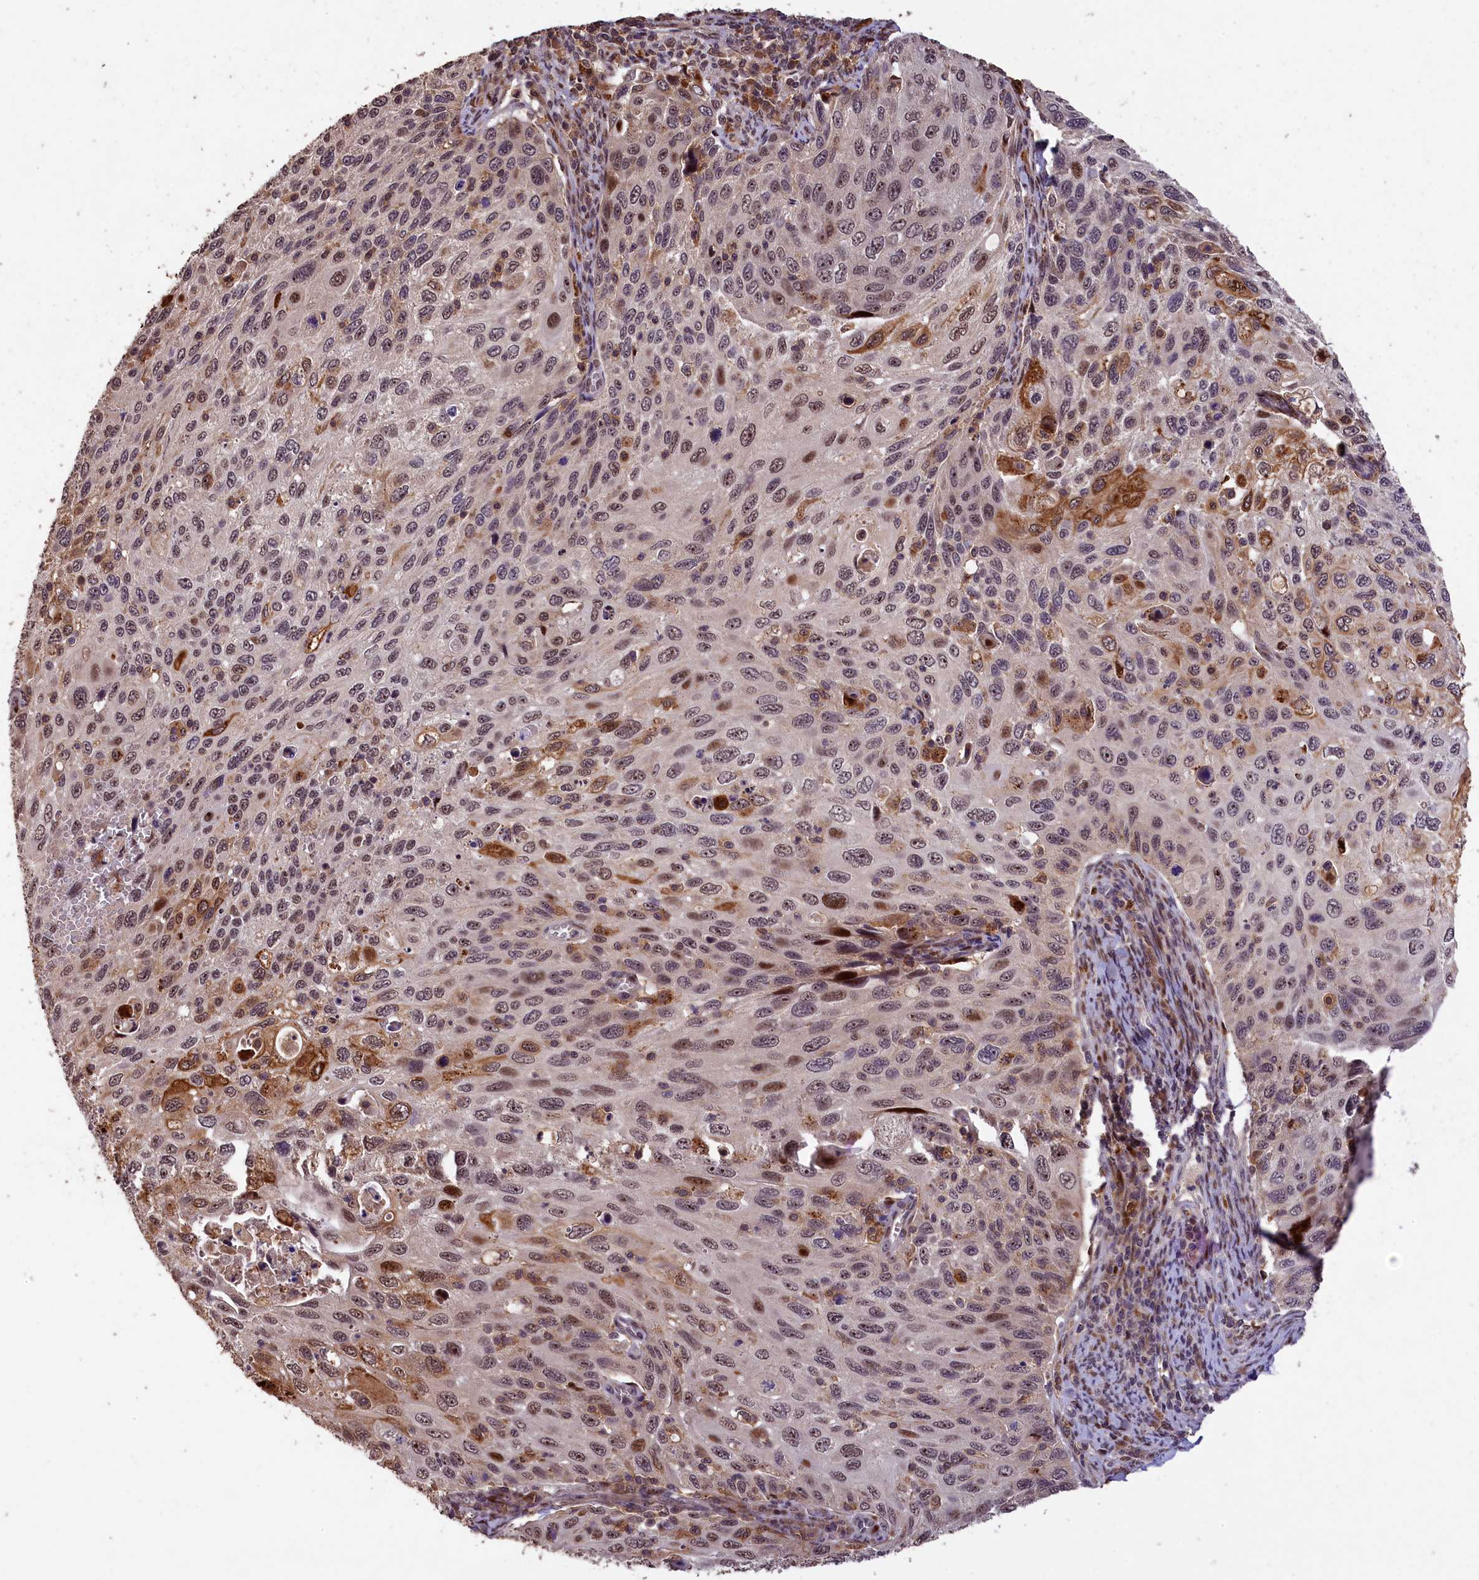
{"staining": {"intensity": "weak", "quantity": "25%-75%", "location": "cytoplasmic/membranous,nuclear"}, "tissue": "cervical cancer", "cell_type": "Tumor cells", "image_type": "cancer", "snomed": [{"axis": "morphology", "description": "Squamous cell carcinoma, NOS"}, {"axis": "topography", "description": "Cervix"}], "caption": "Immunohistochemical staining of squamous cell carcinoma (cervical) exhibits low levels of weak cytoplasmic/membranous and nuclear protein expression in about 25%-75% of tumor cells. The staining was performed using DAB (3,3'-diaminobenzidine) to visualize the protein expression in brown, while the nuclei were stained in blue with hematoxylin (Magnification: 20x).", "gene": "PHAF1", "patient": {"sex": "female", "age": 70}}